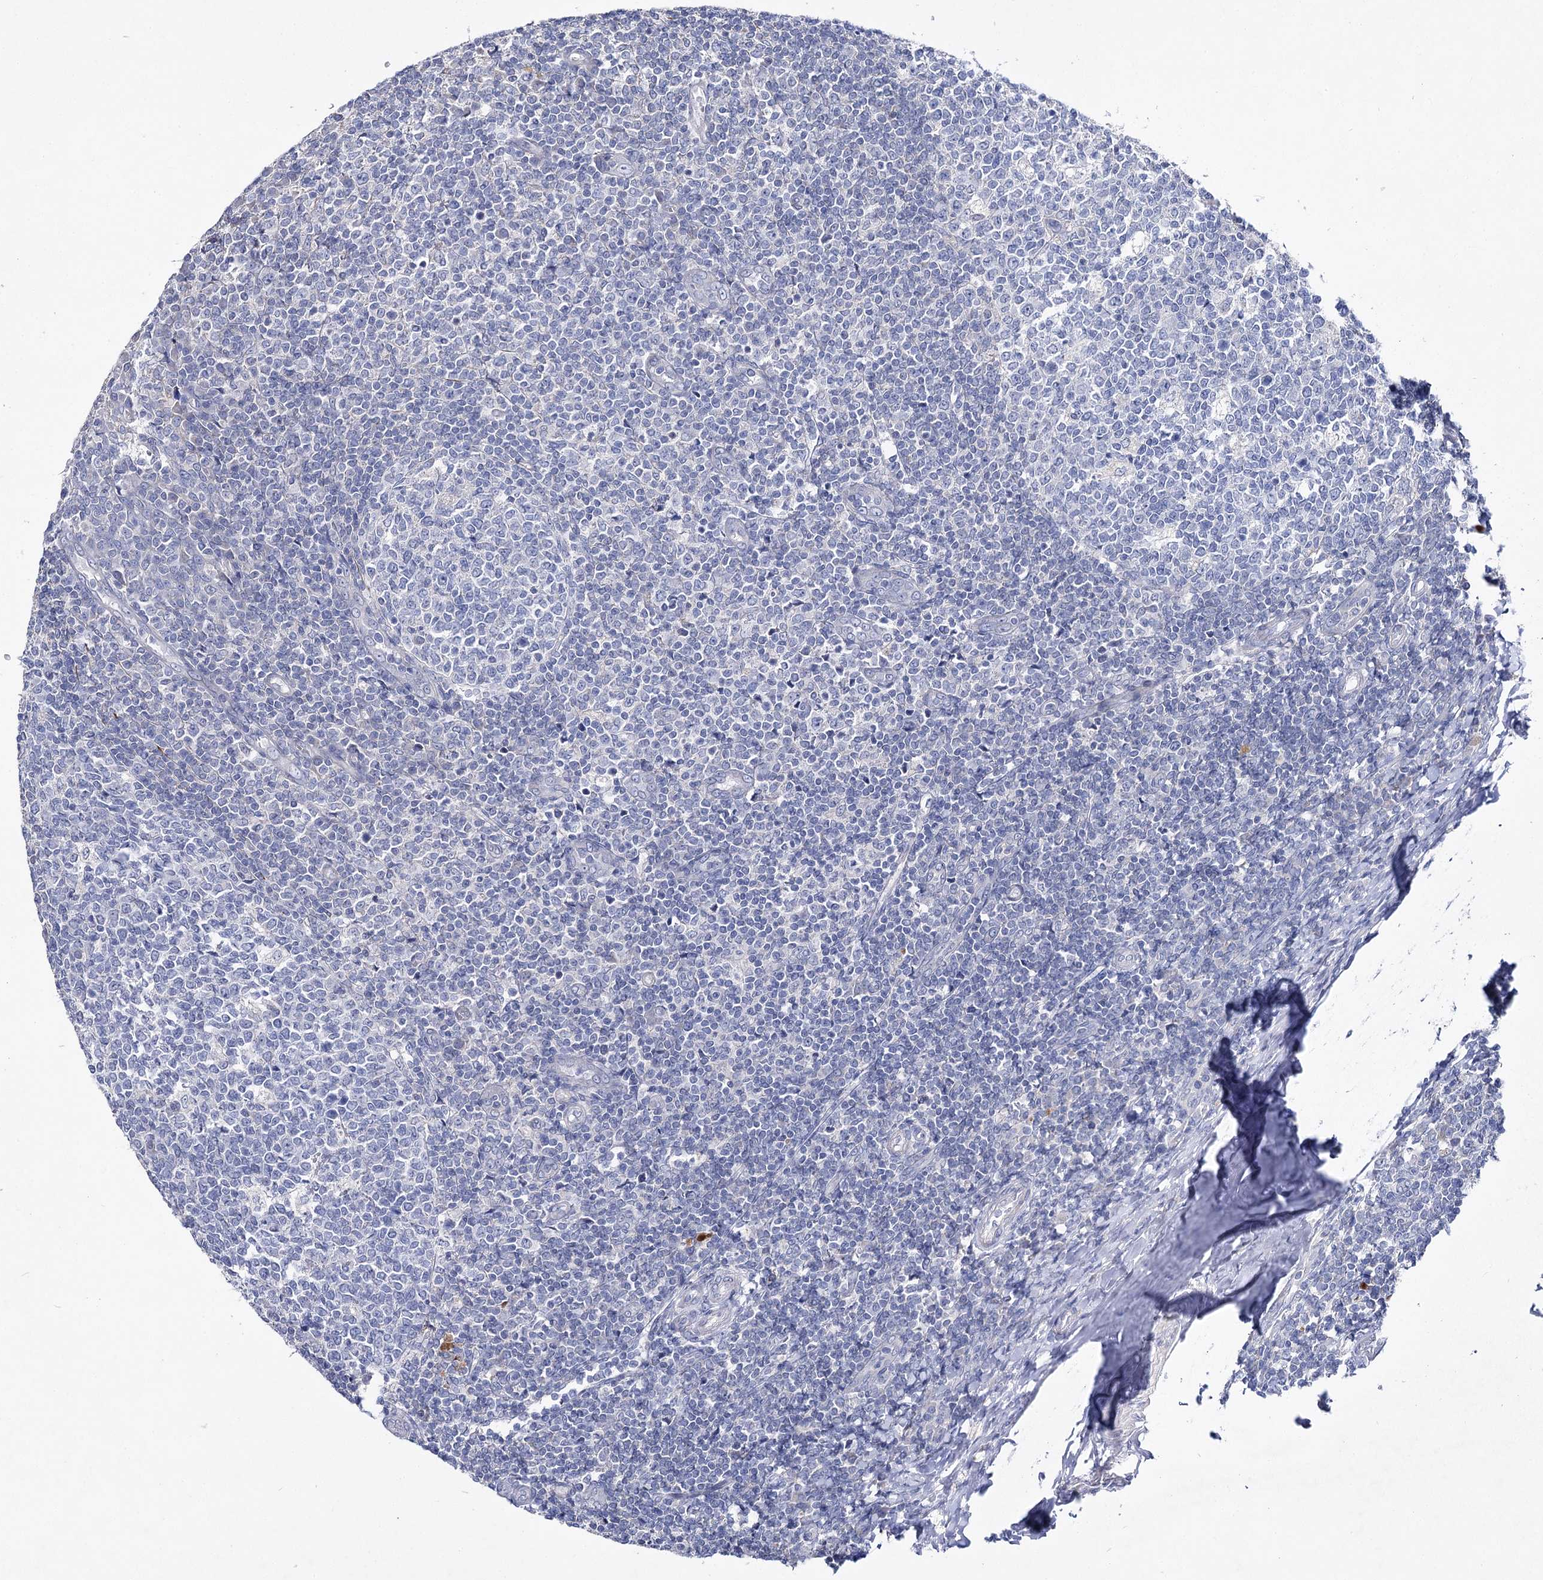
{"staining": {"intensity": "negative", "quantity": "none", "location": "none"}, "tissue": "tonsil", "cell_type": "Germinal center cells", "image_type": "normal", "snomed": [{"axis": "morphology", "description": "Normal tissue, NOS"}, {"axis": "topography", "description": "Tonsil"}], "caption": "Immunohistochemistry (IHC) histopathology image of normal tonsil: tonsil stained with DAB (3,3'-diaminobenzidine) shows no significant protein staining in germinal center cells.", "gene": "LRRC14B", "patient": {"sex": "female", "age": 19}}